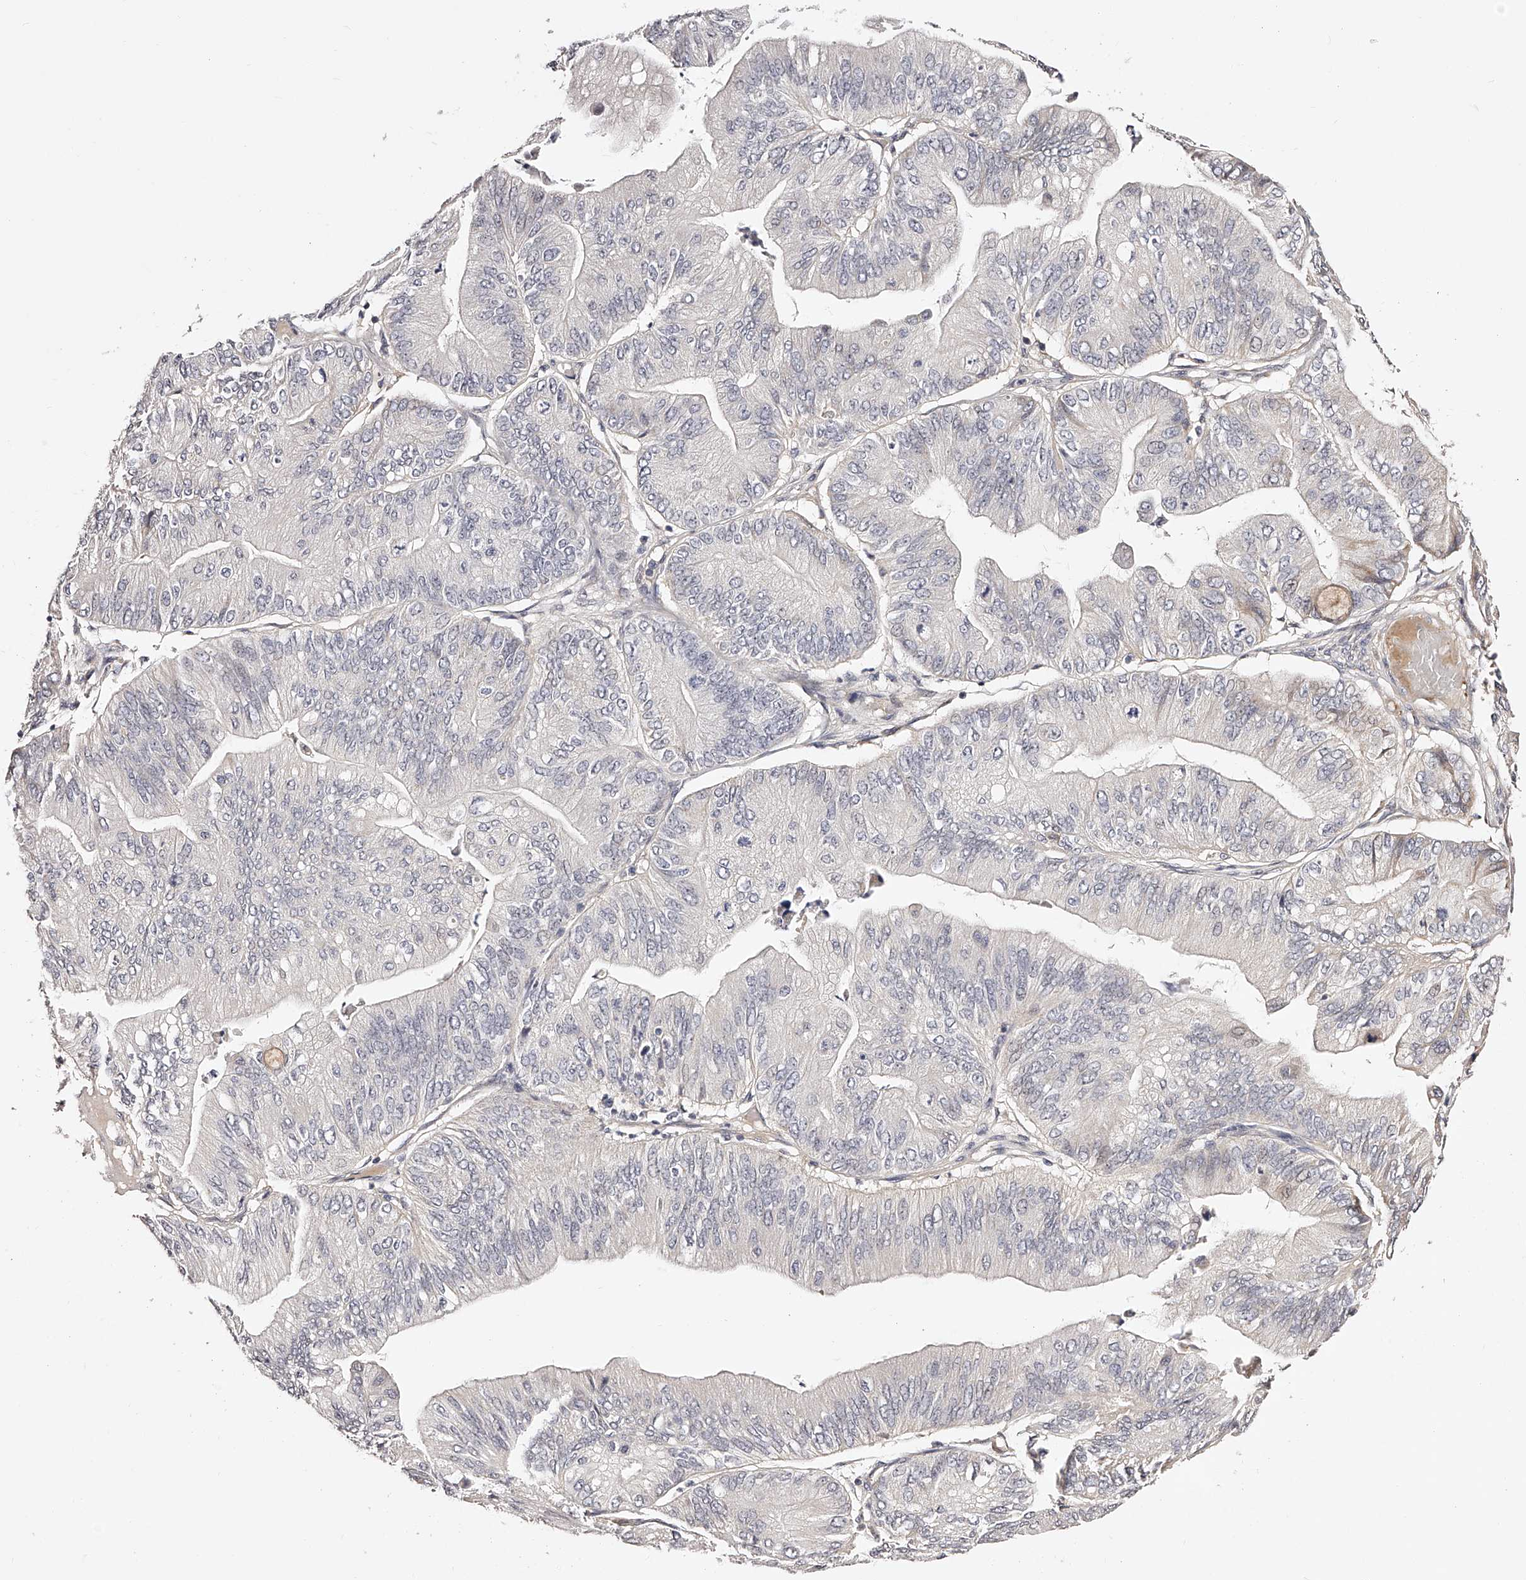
{"staining": {"intensity": "weak", "quantity": "<25%", "location": "cytoplasmic/membranous"}, "tissue": "ovarian cancer", "cell_type": "Tumor cells", "image_type": "cancer", "snomed": [{"axis": "morphology", "description": "Cystadenocarcinoma, mucinous, NOS"}, {"axis": "topography", "description": "Ovary"}], "caption": "Immunohistochemistry (IHC) photomicrograph of ovarian mucinous cystadenocarcinoma stained for a protein (brown), which reveals no staining in tumor cells.", "gene": "ZNF502", "patient": {"sex": "female", "age": 61}}